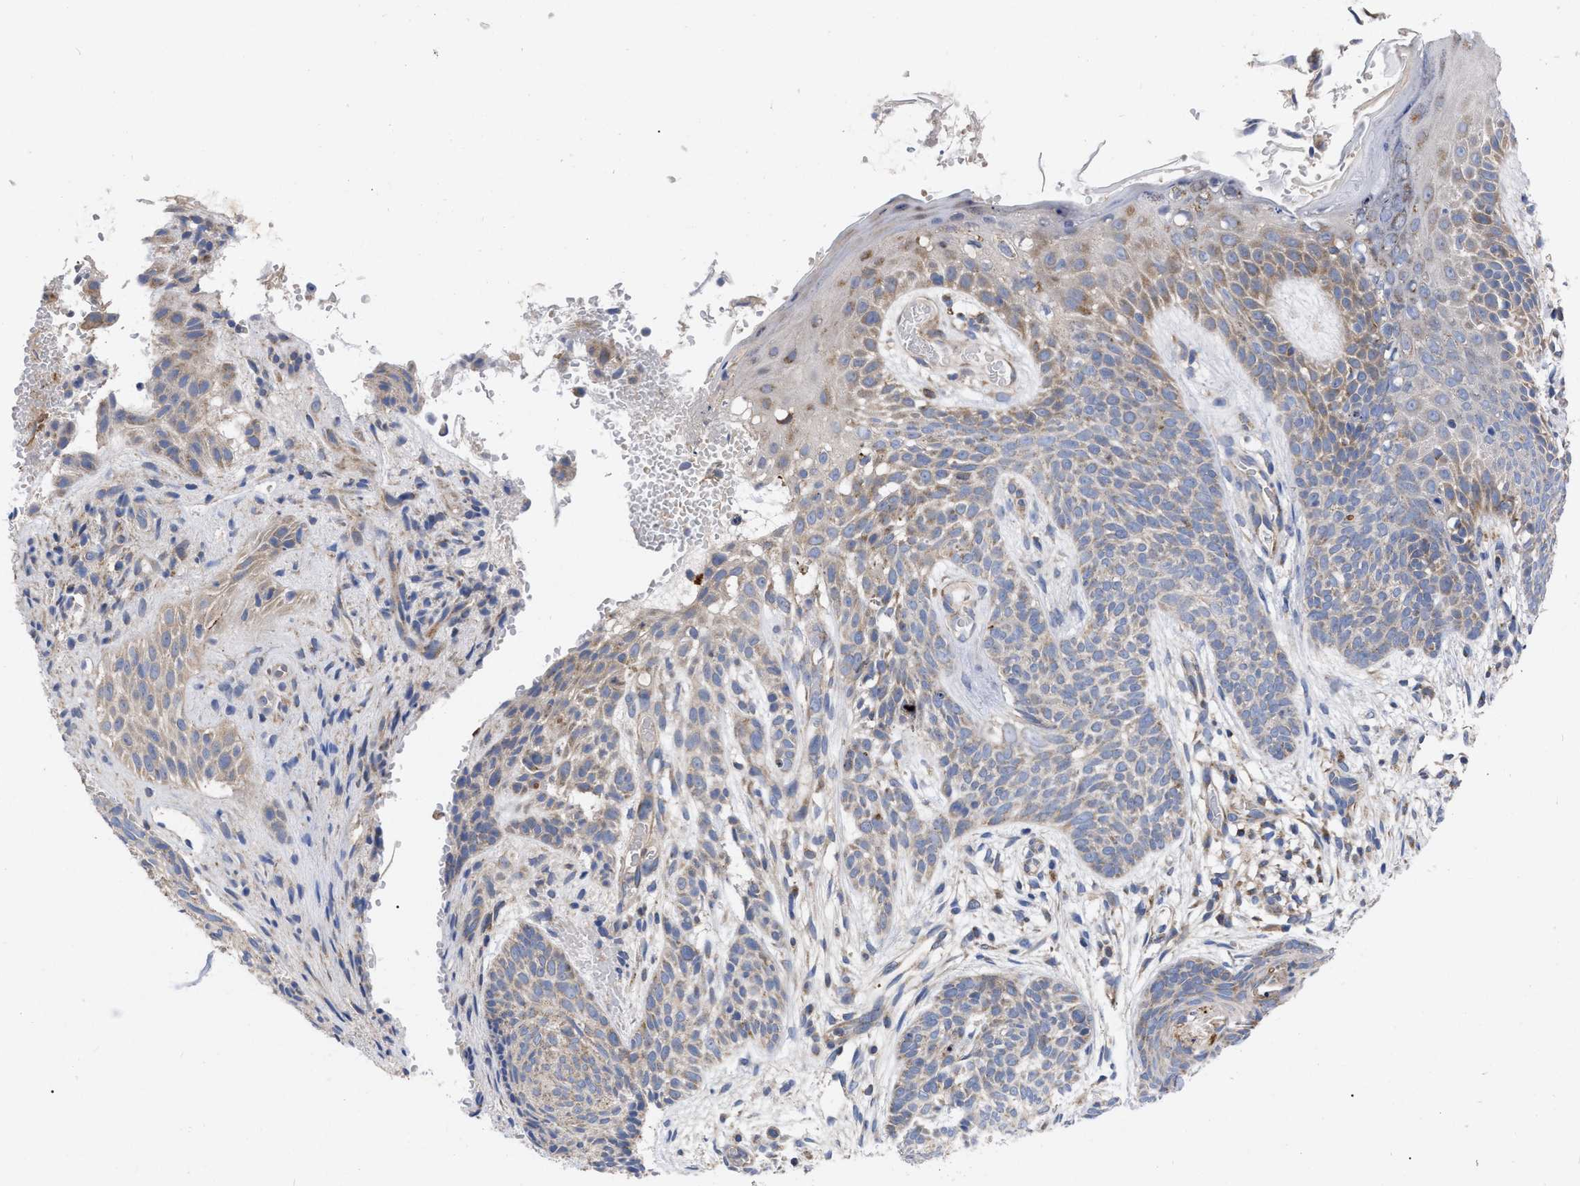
{"staining": {"intensity": "weak", "quantity": ">75%", "location": "cytoplasmic/membranous"}, "tissue": "skin cancer", "cell_type": "Tumor cells", "image_type": "cancer", "snomed": [{"axis": "morphology", "description": "Basal cell carcinoma"}, {"axis": "topography", "description": "Skin"}], "caption": "There is low levels of weak cytoplasmic/membranous positivity in tumor cells of skin cancer, as demonstrated by immunohistochemical staining (brown color).", "gene": "CDKN2C", "patient": {"sex": "female", "age": 59}}